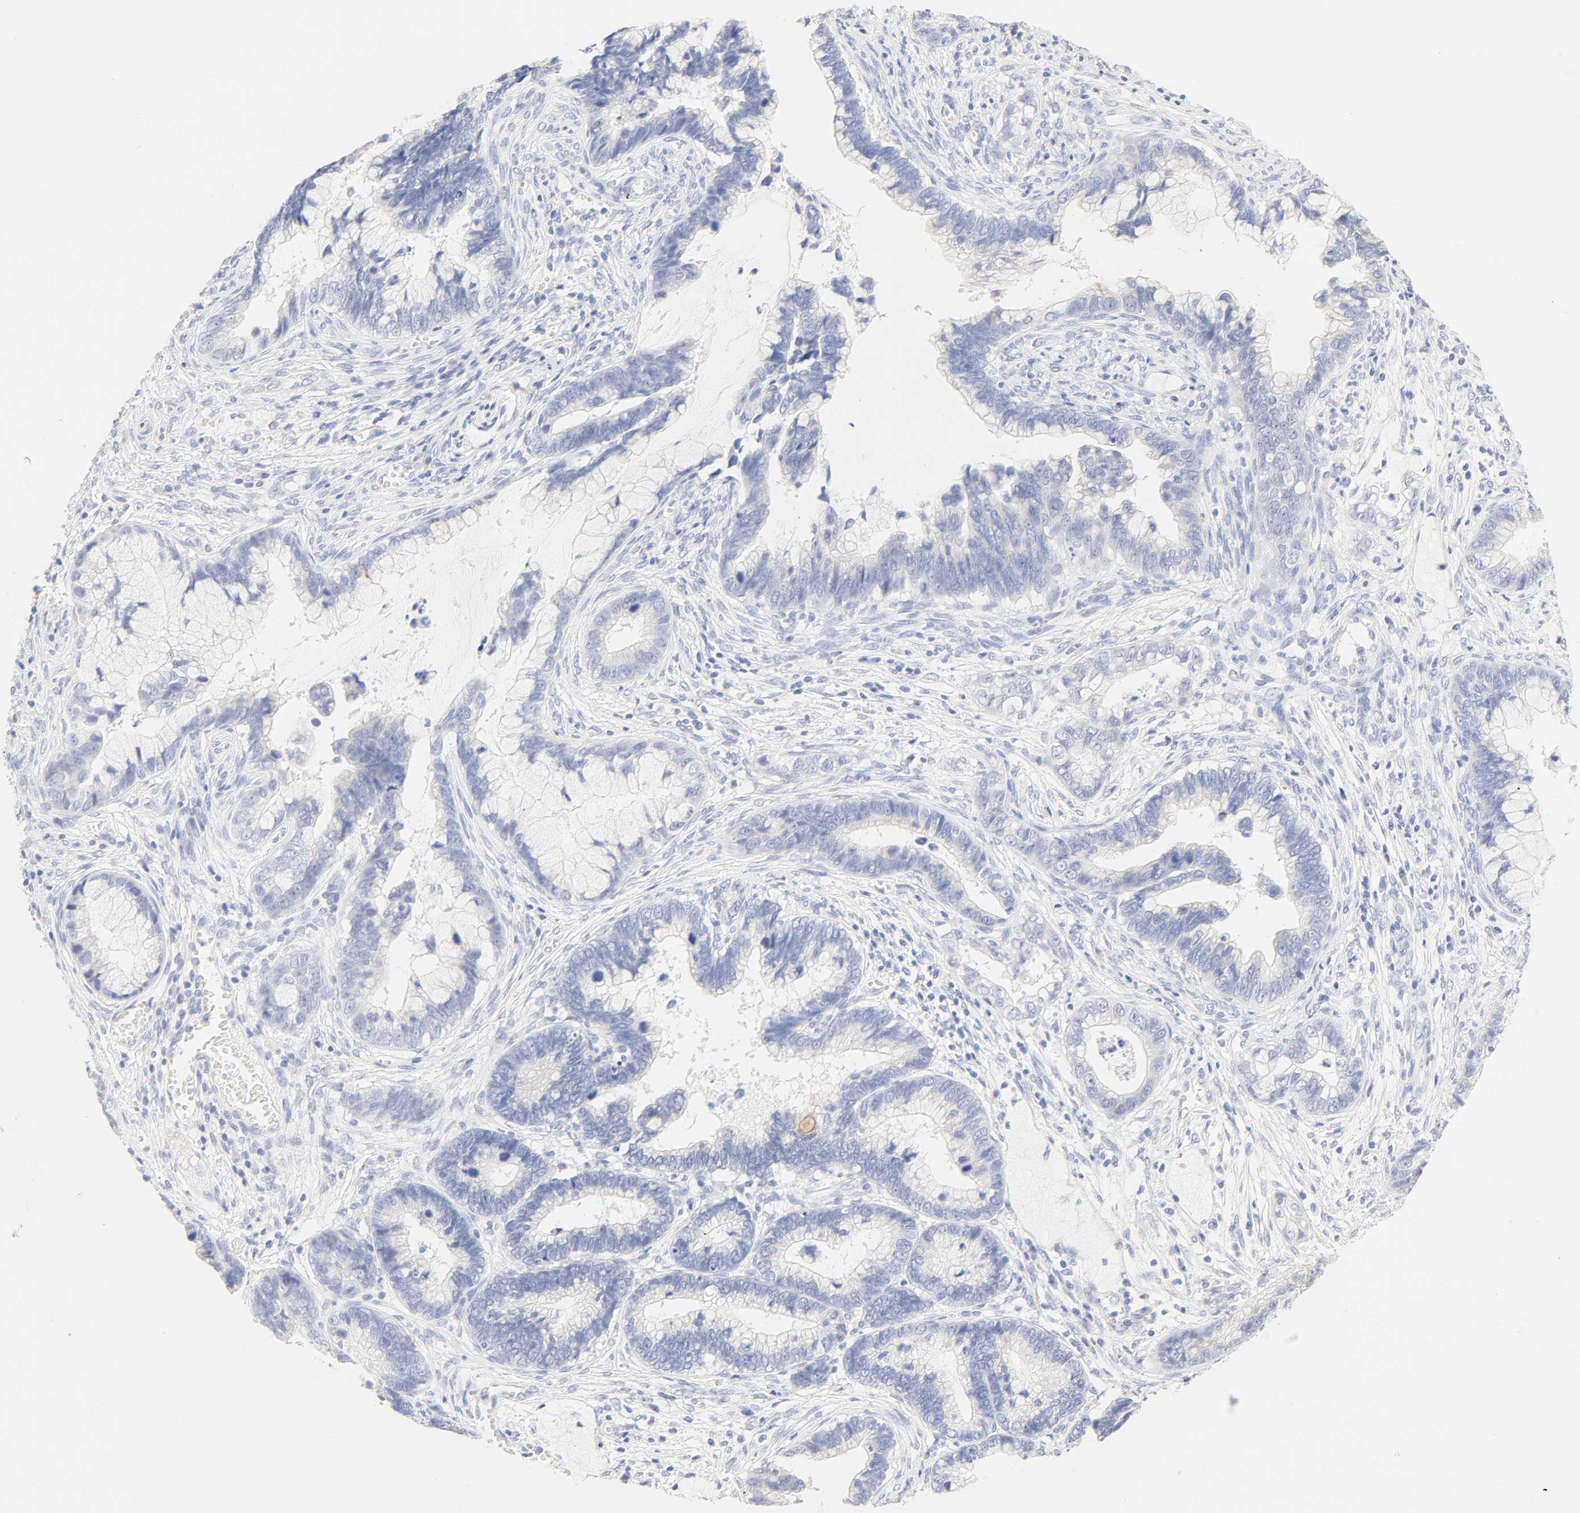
{"staining": {"intensity": "negative", "quantity": "none", "location": "none"}, "tissue": "cervical cancer", "cell_type": "Tumor cells", "image_type": "cancer", "snomed": [{"axis": "morphology", "description": "Adenocarcinoma, NOS"}, {"axis": "topography", "description": "Cervix"}], "caption": "This is an immunohistochemistry photomicrograph of human cervical cancer. There is no staining in tumor cells.", "gene": "SLCO1B3", "patient": {"sex": "female", "age": 44}}